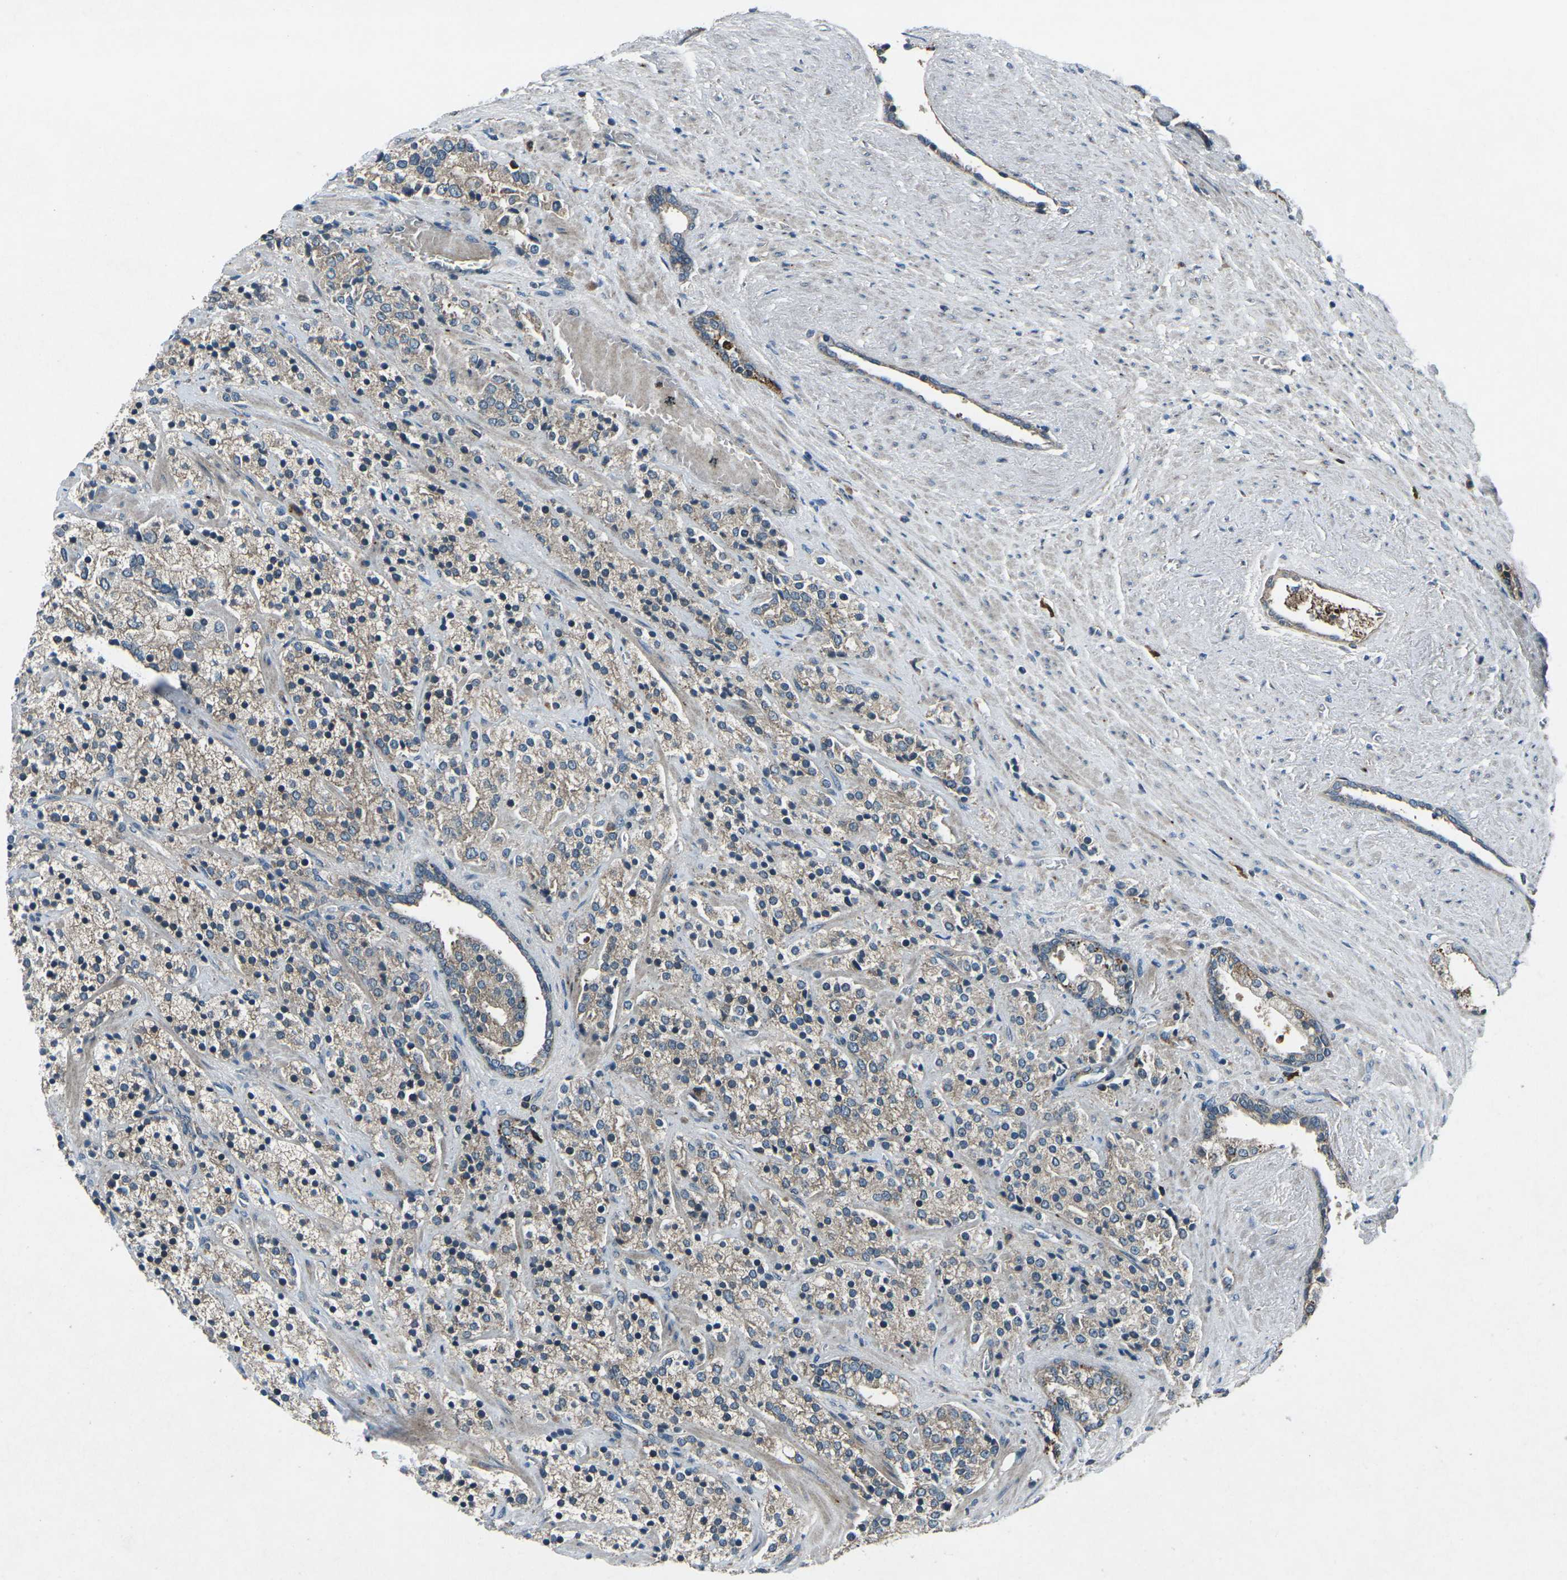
{"staining": {"intensity": "weak", "quantity": ">75%", "location": "cytoplasmic/membranous"}, "tissue": "prostate cancer", "cell_type": "Tumor cells", "image_type": "cancer", "snomed": [{"axis": "morphology", "description": "Adenocarcinoma, High grade"}, {"axis": "topography", "description": "Prostate"}], "caption": "Prostate cancer (adenocarcinoma (high-grade)) was stained to show a protein in brown. There is low levels of weak cytoplasmic/membranous staining in approximately >75% of tumor cells.", "gene": "CDK16", "patient": {"sex": "male", "age": 71}}